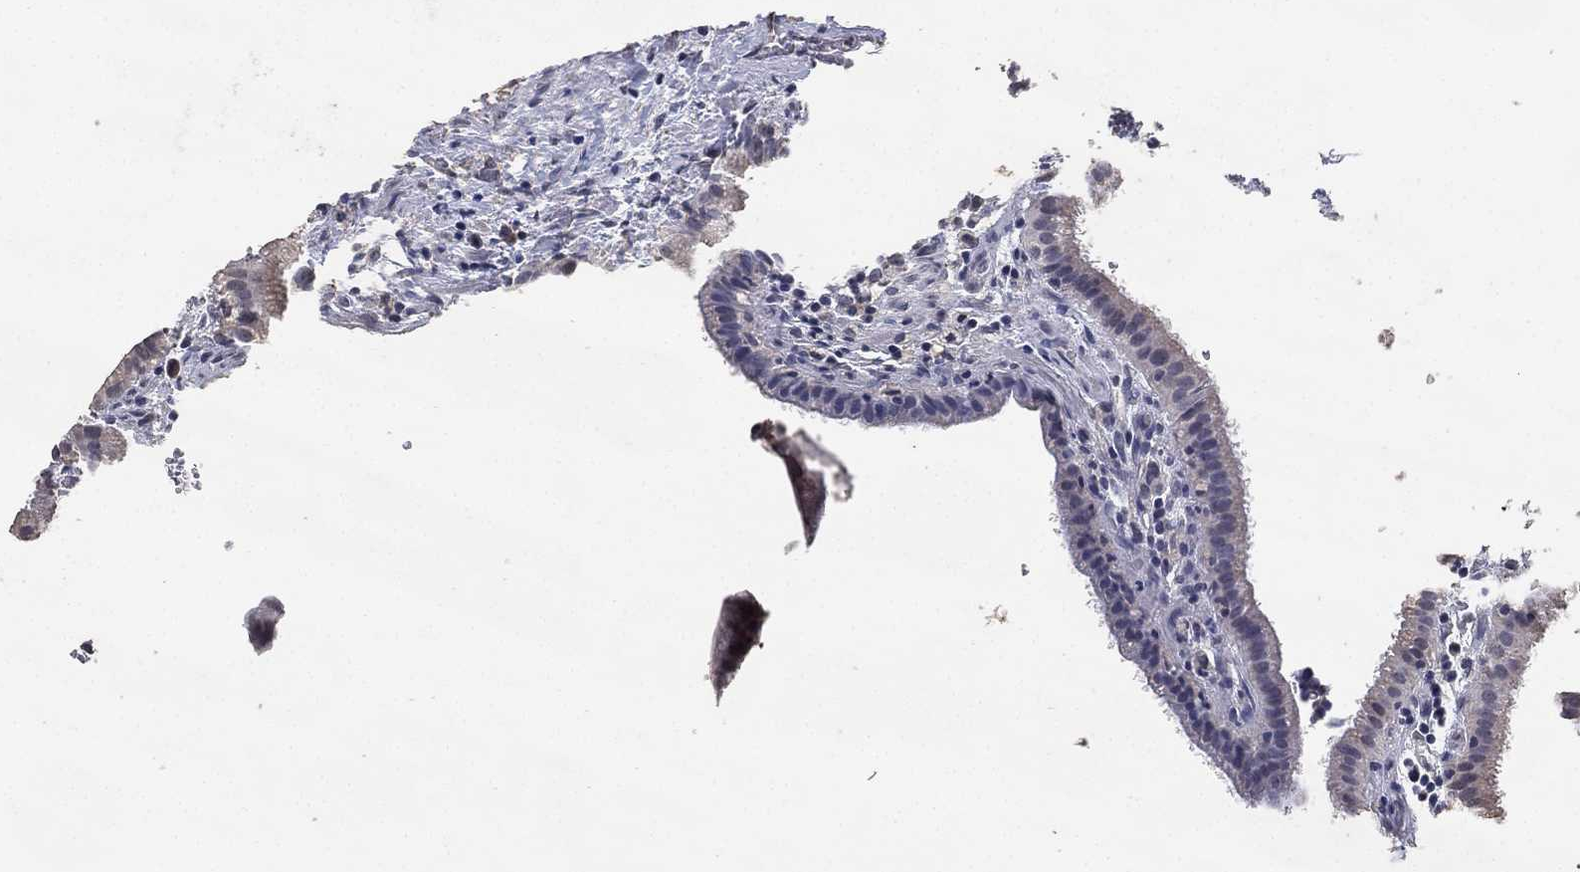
{"staining": {"intensity": "negative", "quantity": "none", "location": "none"}, "tissue": "gallbladder", "cell_type": "Glandular cells", "image_type": "normal", "snomed": [{"axis": "morphology", "description": "Normal tissue, NOS"}, {"axis": "topography", "description": "Gallbladder"}], "caption": "Immunohistochemistry of unremarkable human gallbladder demonstrates no staining in glandular cells.", "gene": "DSG1", "patient": {"sex": "male", "age": 62}}